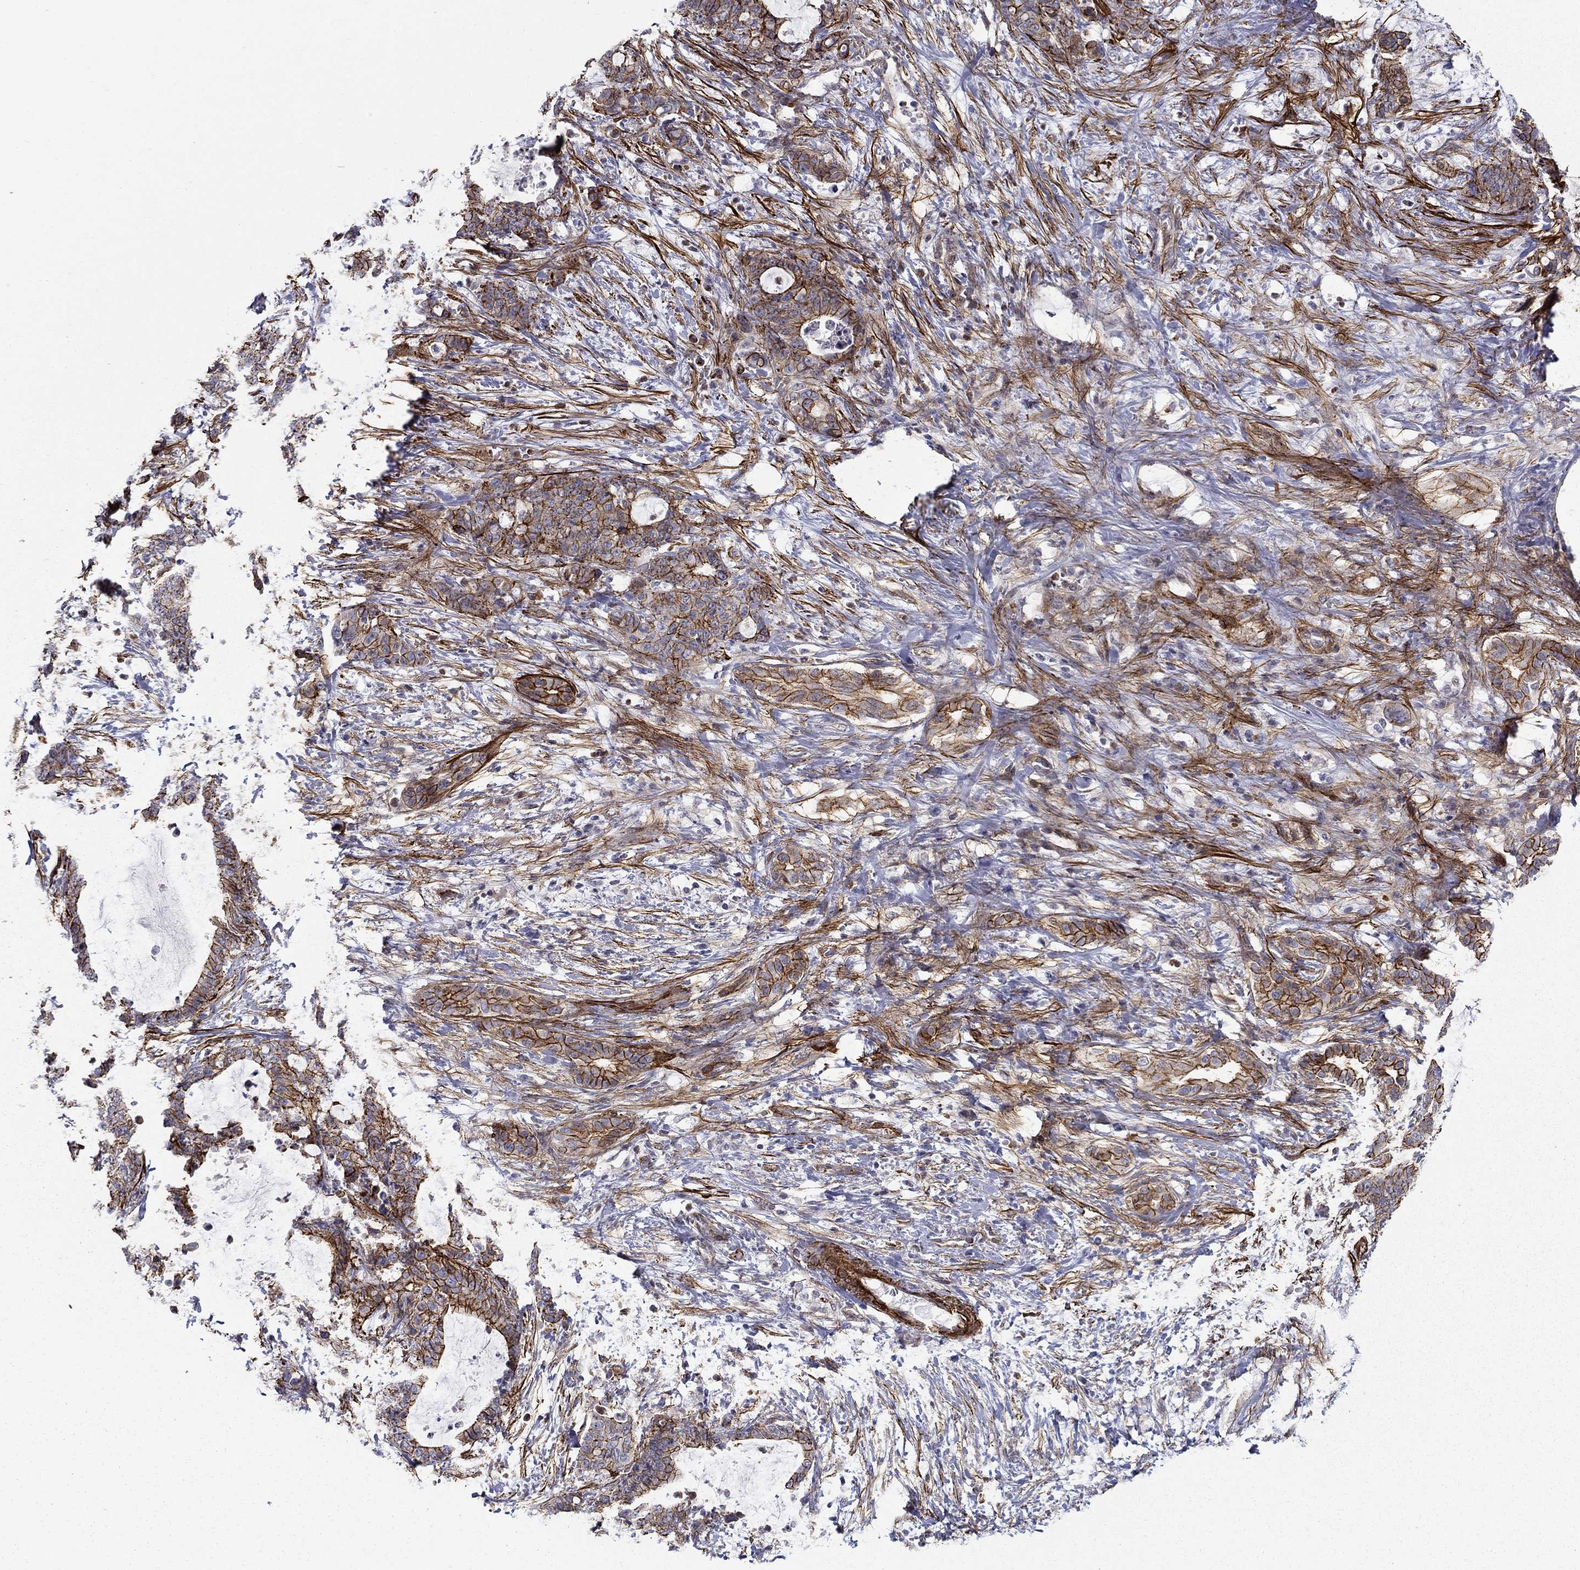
{"staining": {"intensity": "strong", "quantity": ">75%", "location": "cytoplasmic/membranous"}, "tissue": "liver cancer", "cell_type": "Tumor cells", "image_type": "cancer", "snomed": [{"axis": "morphology", "description": "Cholangiocarcinoma"}, {"axis": "topography", "description": "Liver"}], "caption": "Cholangiocarcinoma (liver) stained for a protein exhibits strong cytoplasmic/membranous positivity in tumor cells.", "gene": "KRBA1", "patient": {"sex": "female", "age": 73}}